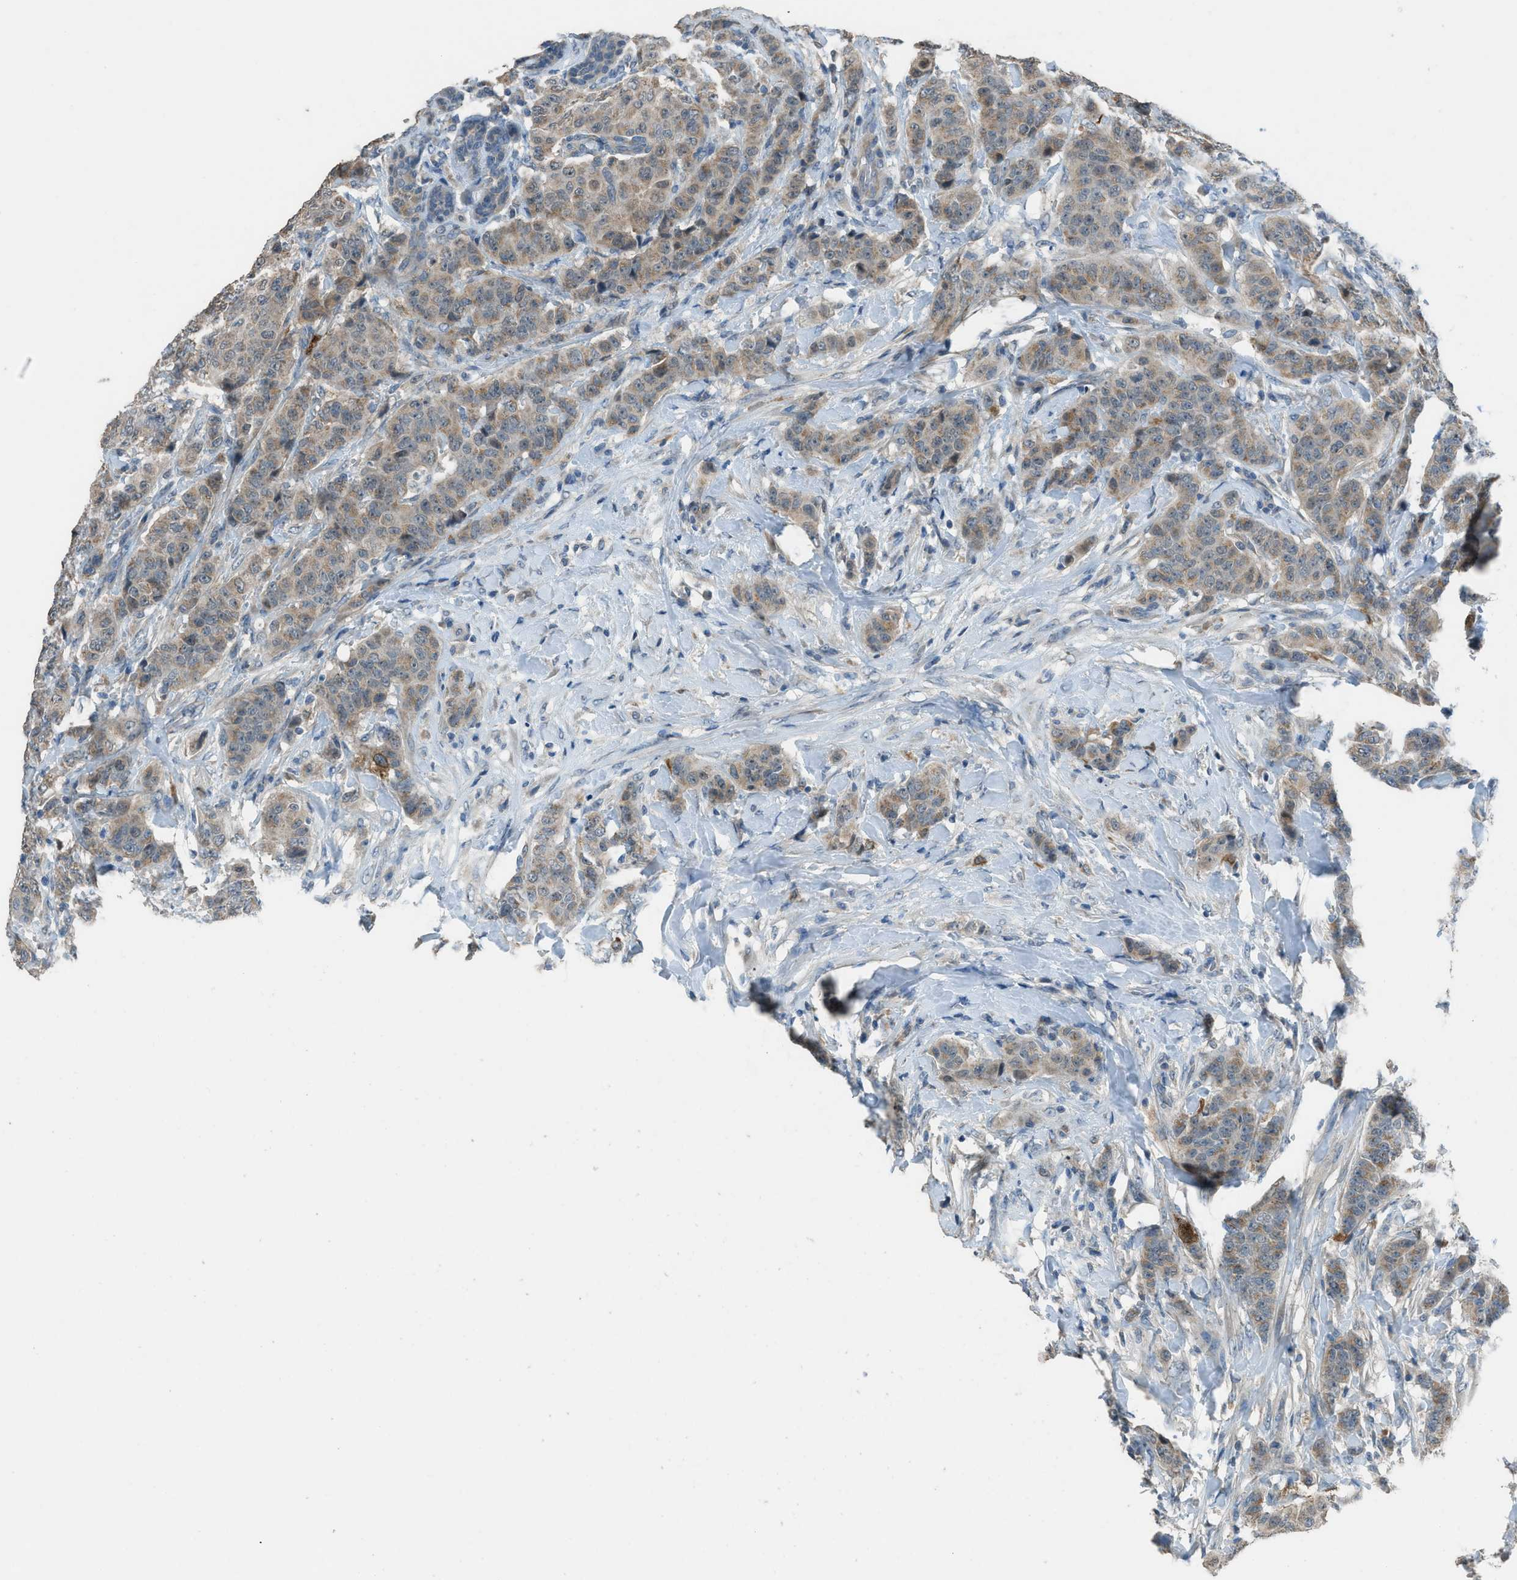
{"staining": {"intensity": "weak", "quantity": ">75%", "location": "cytoplasmic/membranous"}, "tissue": "breast cancer", "cell_type": "Tumor cells", "image_type": "cancer", "snomed": [{"axis": "morphology", "description": "Normal tissue, NOS"}, {"axis": "morphology", "description": "Duct carcinoma"}, {"axis": "topography", "description": "Breast"}], "caption": "A photomicrograph of human breast cancer (infiltrating ductal carcinoma) stained for a protein displays weak cytoplasmic/membranous brown staining in tumor cells.", "gene": "TIMD4", "patient": {"sex": "female", "age": 40}}